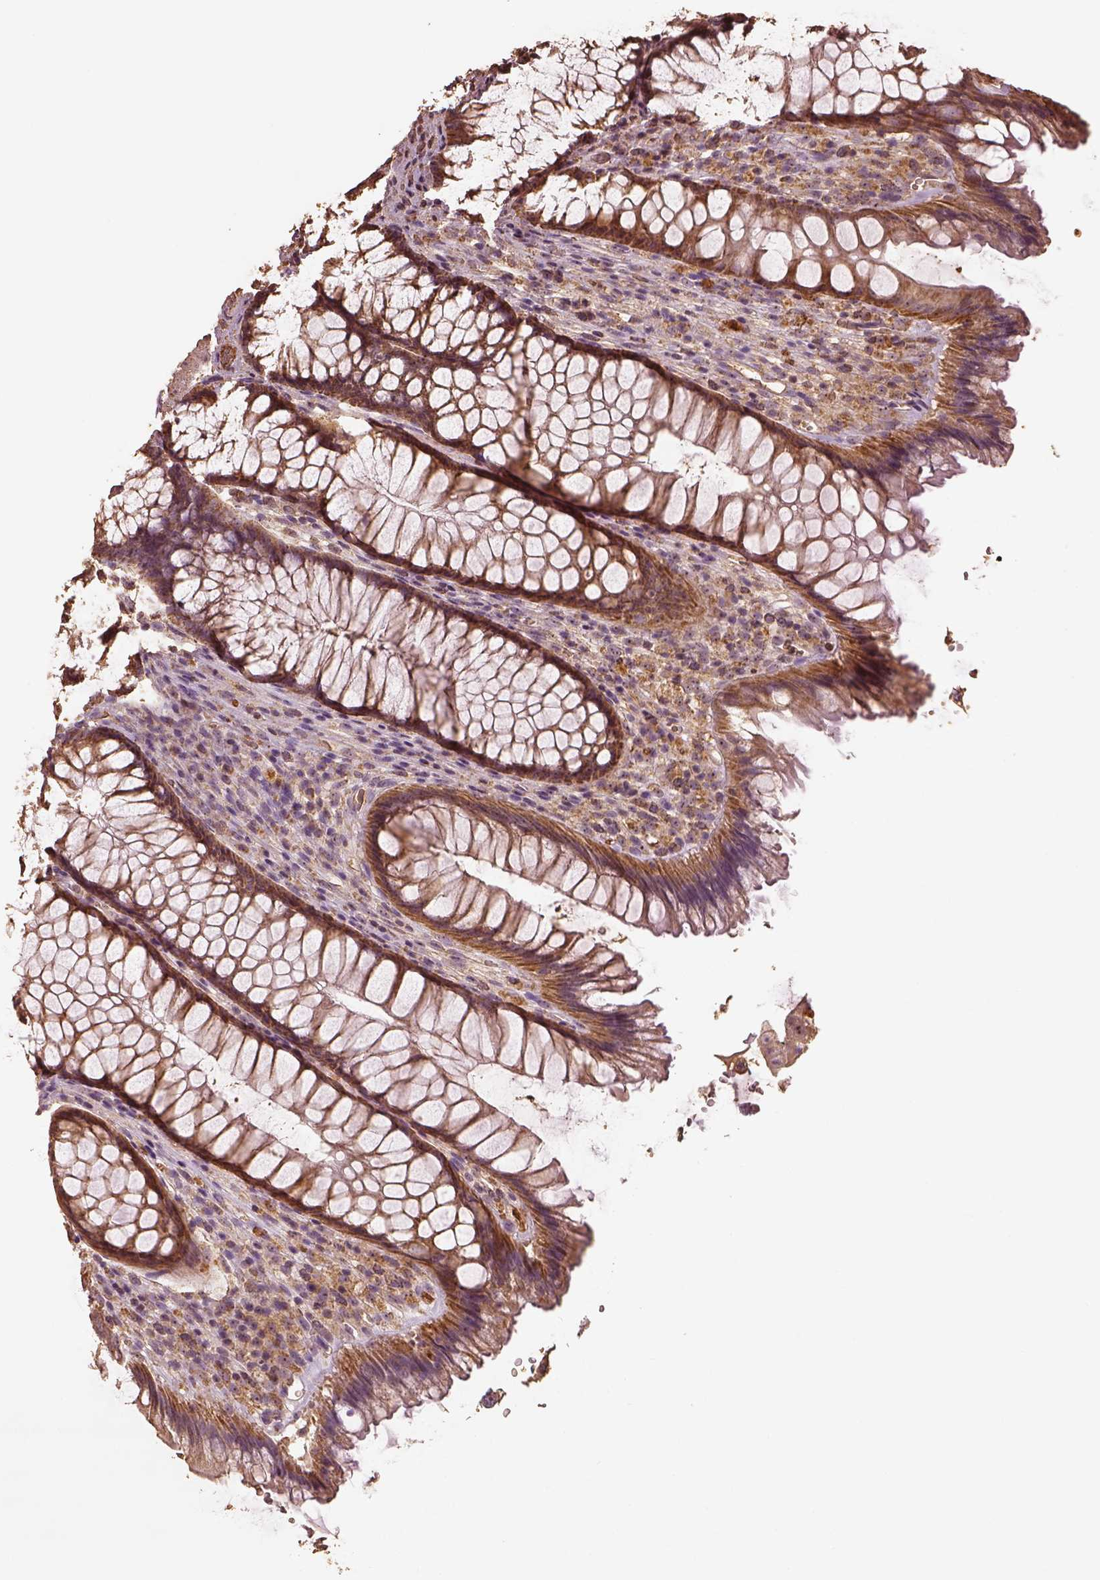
{"staining": {"intensity": "strong", "quantity": ">75%", "location": "cytoplasmic/membranous"}, "tissue": "rectum", "cell_type": "Glandular cells", "image_type": "normal", "snomed": [{"axis": "morphology", "description": "Normal tissue, NOS"}, {"axis": "topography", "description": "Smooth muscle"}, {"axis": "topography", "description": "Rectum"}], "caption": "An immunohistochemistry micrograph of benign tissue is shown. Protein staining in brown shows strong cytoplasmic/membranous positivity in rectum within glandular cells.", "gene": "PTGES2", "patient": {"sex": "male", "age": 53}}